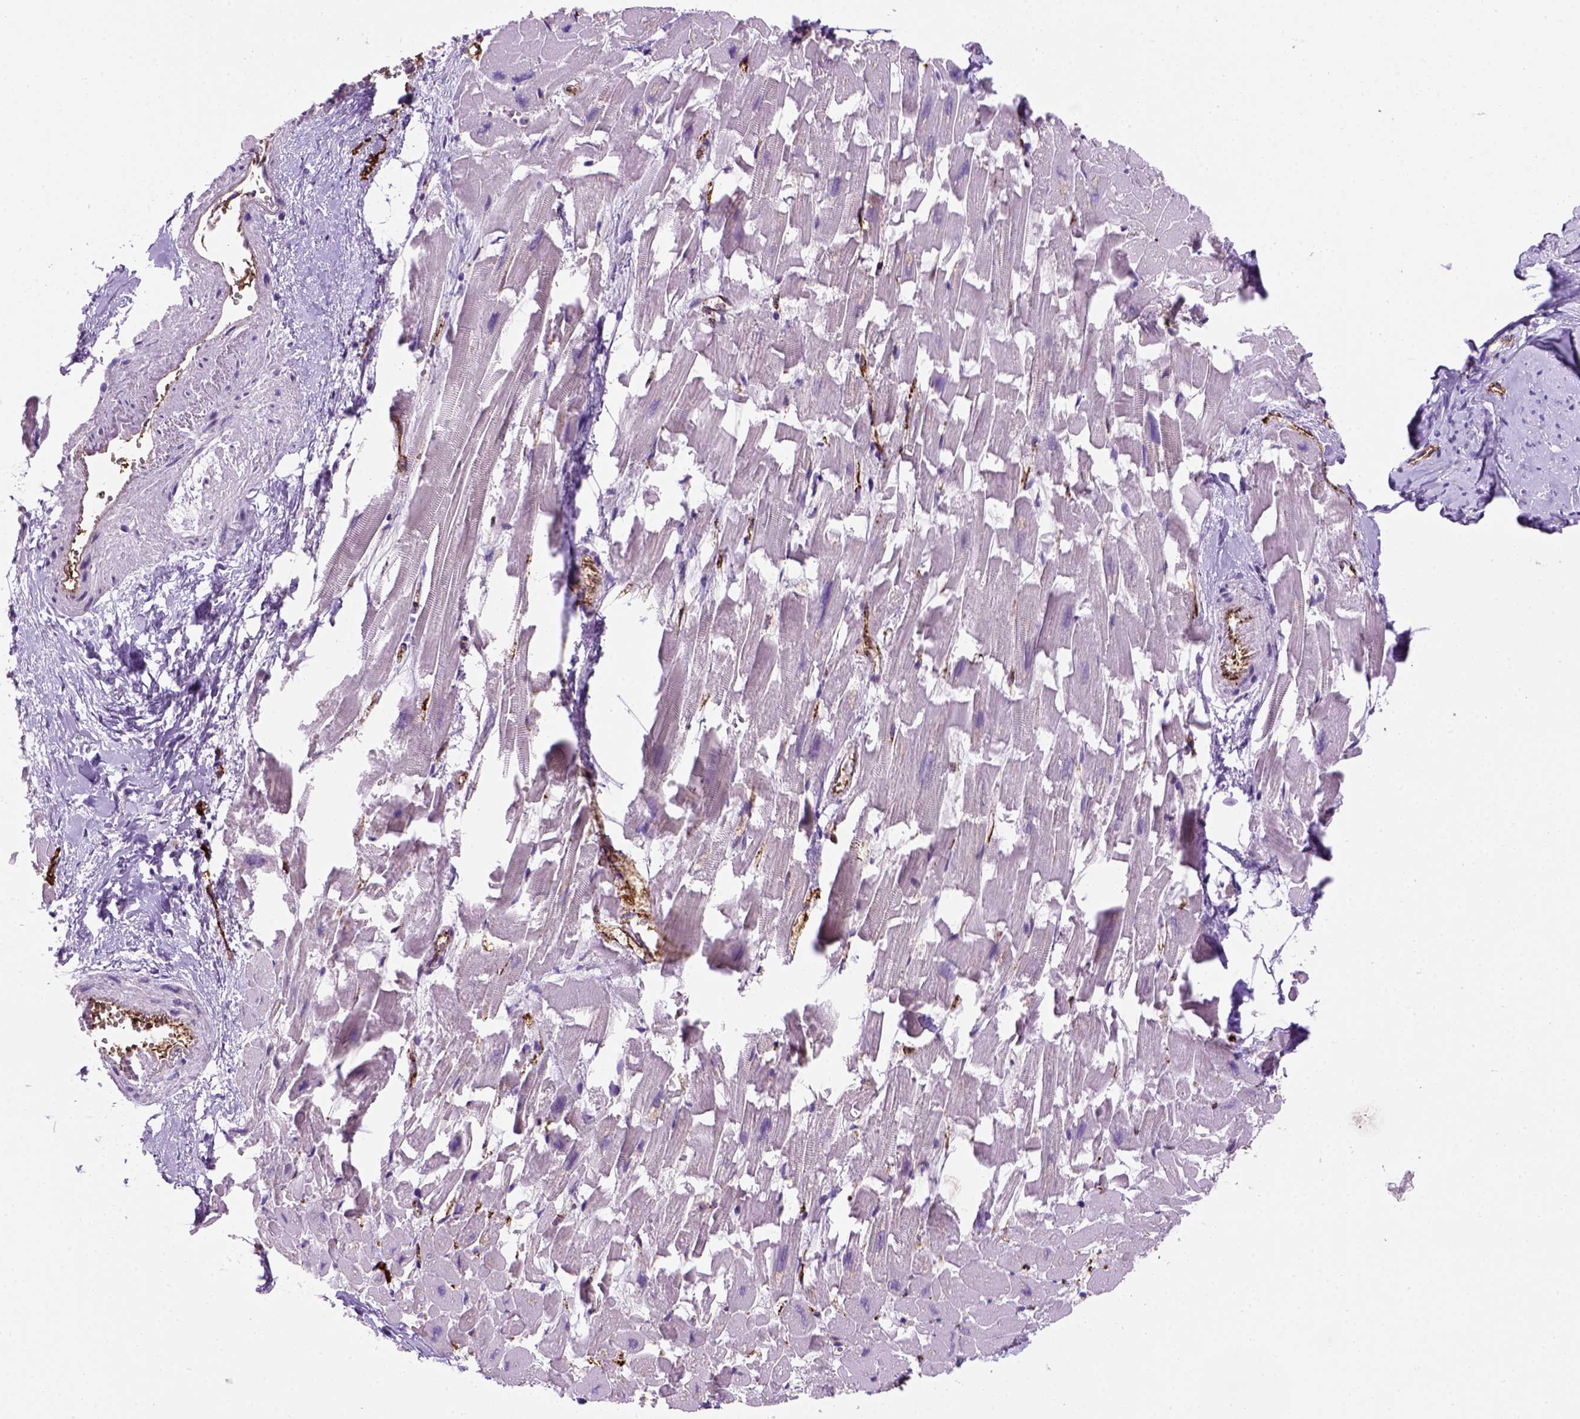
{"staining": {"intensity": "negative", "quantity": "none", "location": "none"}, "tissue": "heart muscle", "cell_type": "Cardiomyocytes", "image_type": "normal", "snomed": [{"axis": "morphology", "description": "Normal tissue, NOS"}, {"axis": "topography", "description": "Heart"}], "caption": "This is a photomicrograph of immunohistochemistry staining of benign heart muscle, which shows no expression in cardiomyocytes. (IHC, brightfield microscopy, high magnification).", "gene": "VWF", "patient": {"sex": "female", "age": 64}}